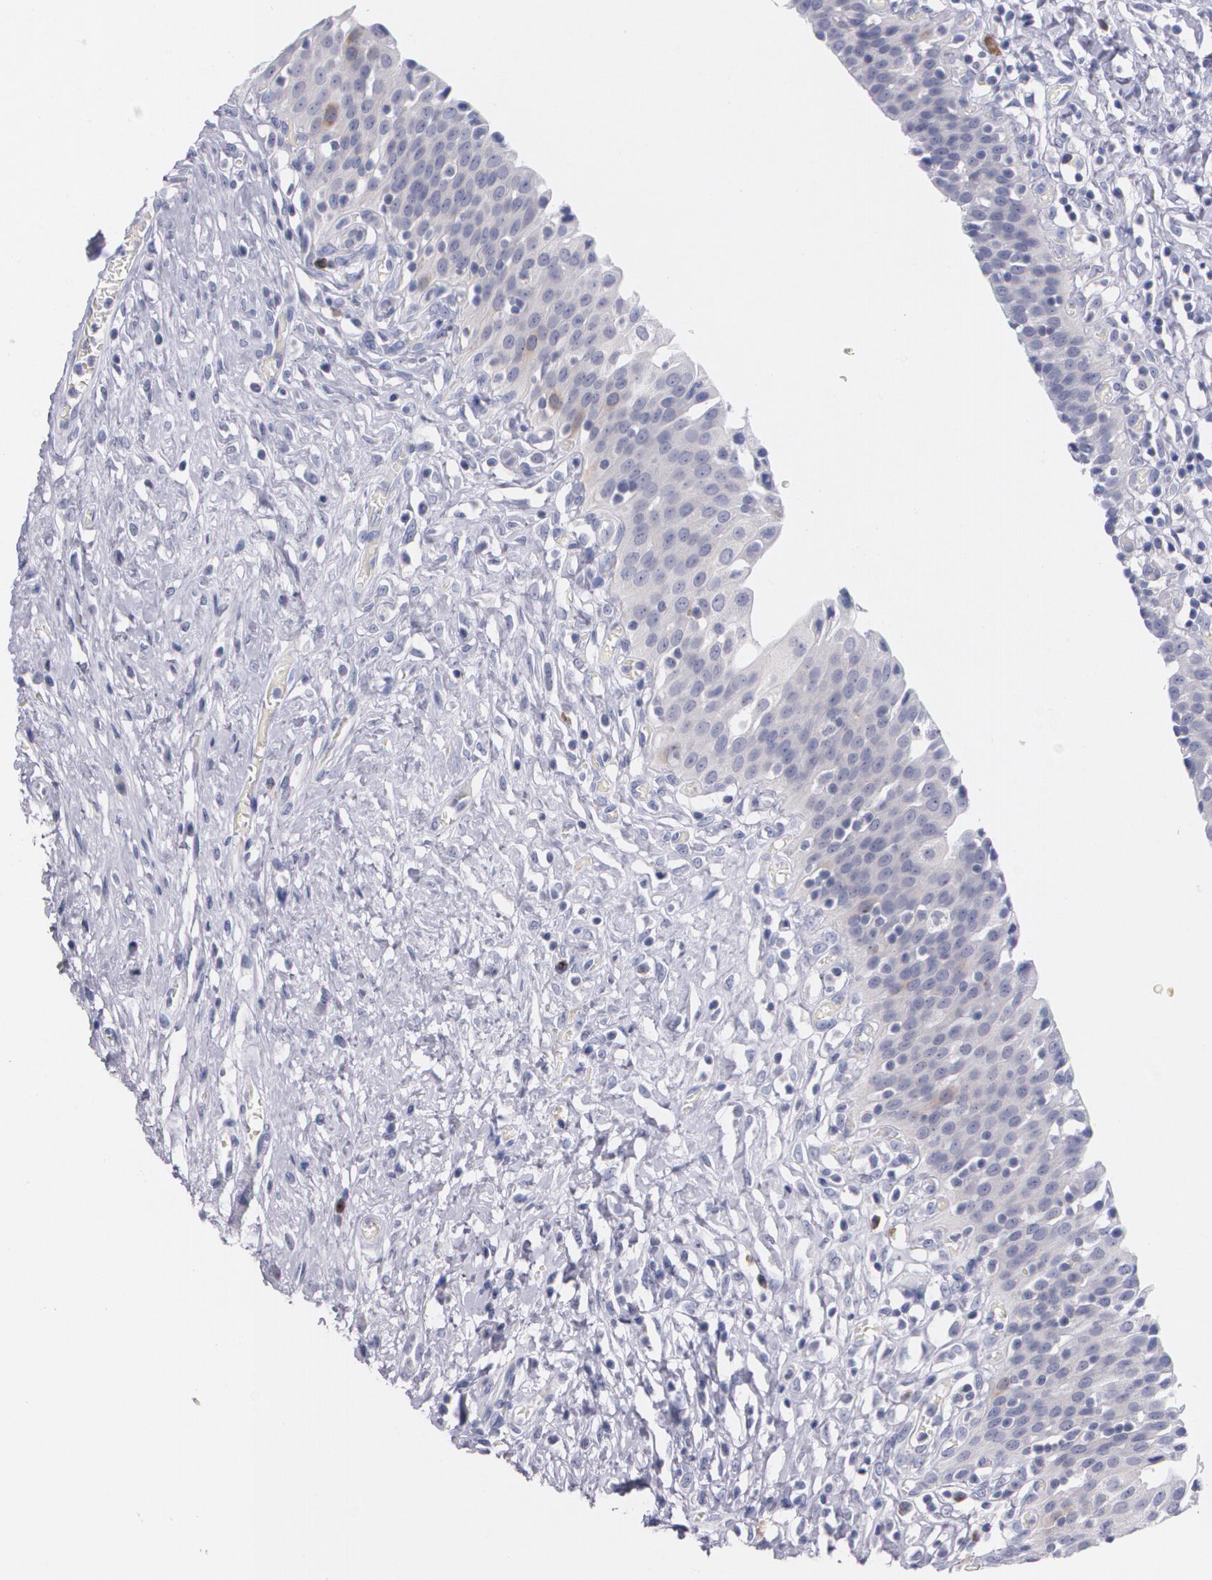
{"staining": {"intensity": "negative", "quantity": "none", "location": "none"}, "tissue": "urinary bladder", "cell_type": "Urothelial cells", "image_type": "normal", "snomed": [{"axis": "morphology", "description": "Normal tissue, NOS"}, {"axis": "topography", "description": "Urinary bladder"}], "caption": "A photomicrograph of urinary bladder stained for a protein demonstrates no brown staining in urothelial cells.", "gene": "HMMR", "patient": {"sex": "male", "age": 51}}